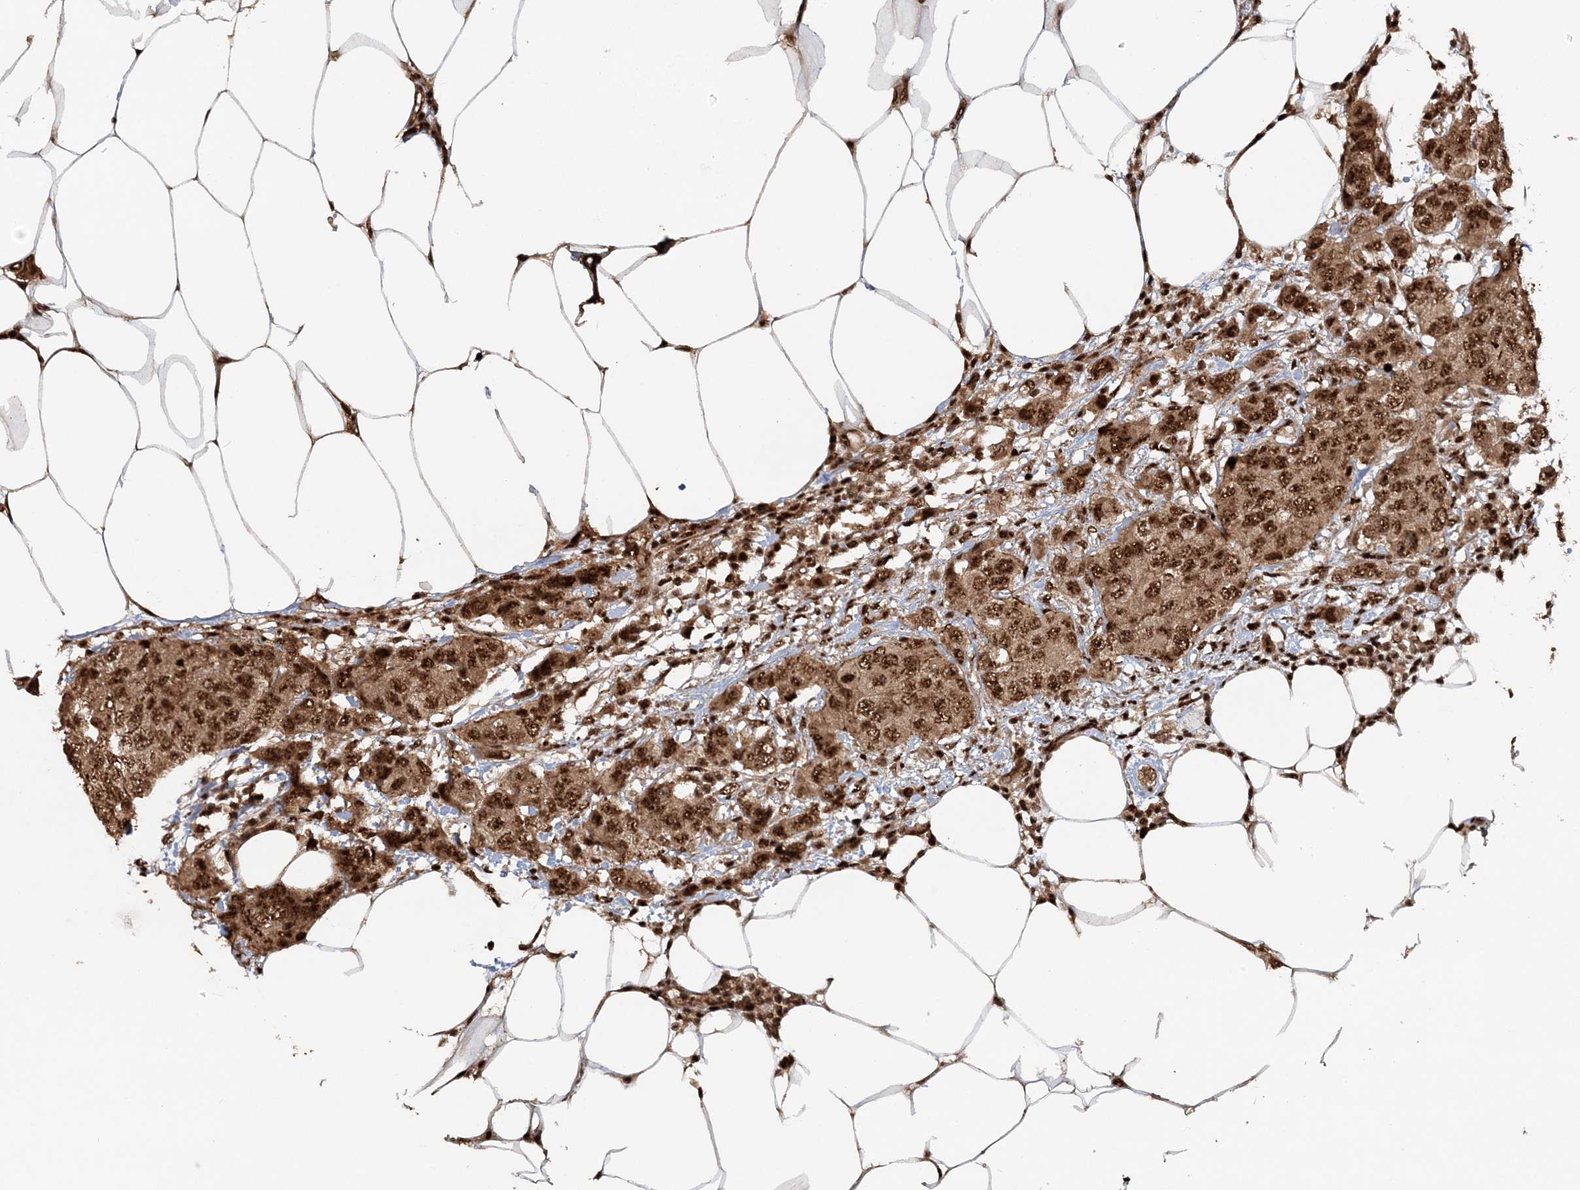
{"staining": {"intensity": "strong", "quantity": ">75%", "location": "cytoplasmic/membranous,nuclear"}, "tissue": "breast cancer", "cell_type": "Tumor cells", "image_type": "cancer", "snomed": [{"axis": "morphology", "description": "Duct carcinoma"}, {"axis": "topography", "description": "Breast"}], "caption": "A micrograph of breast cancer stained for a protein exhibits strong cytoplasmic/membranous and nuclear brown staining in tumor cells.", "gene": "EXOSC8", "patient": {"sex": "female", "age": 50}}